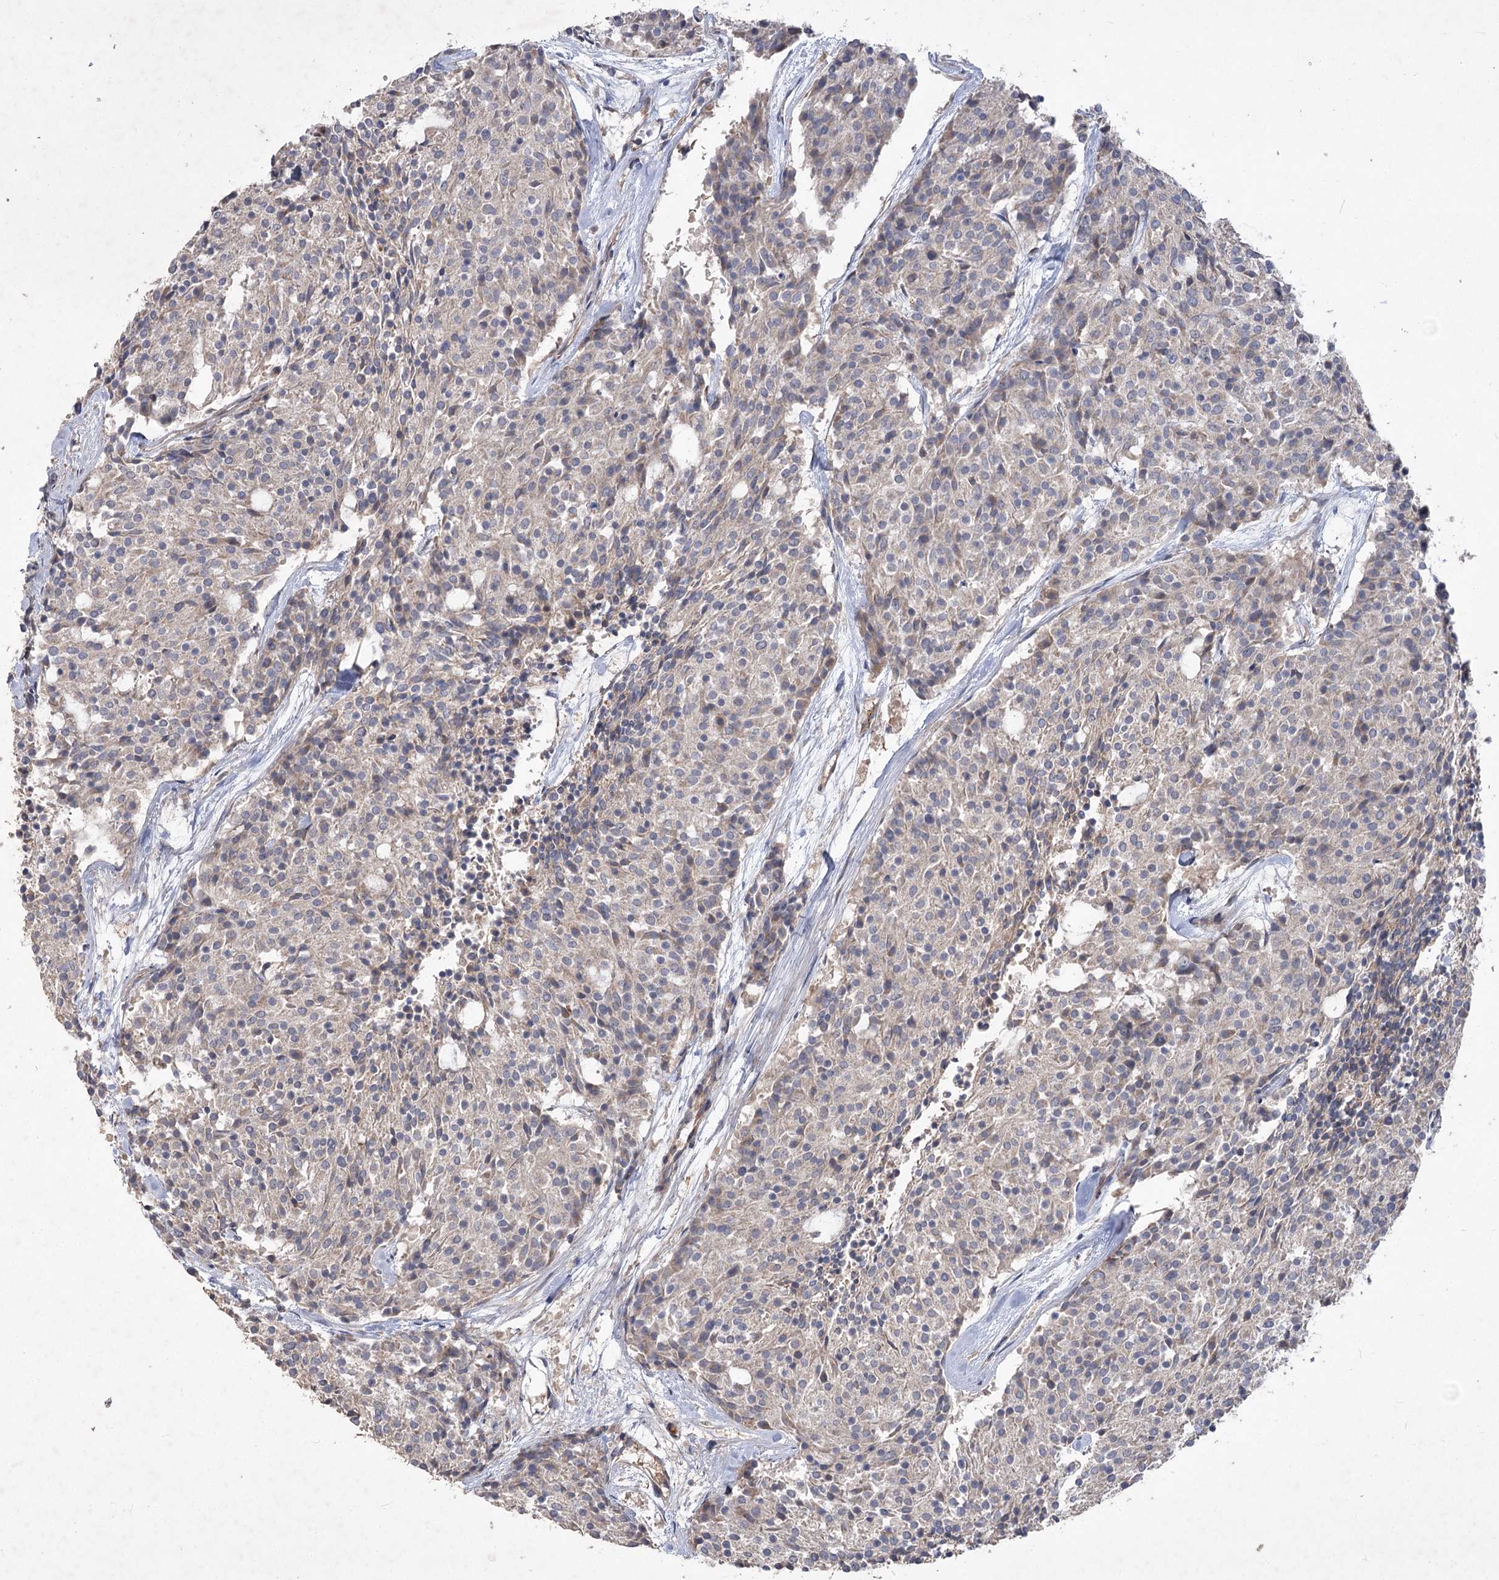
{"staining": {"intensity": "negative", "quantity": "none", "location": "none"}, "tissue": "carcinoid", "cell_type": "Tumor cells", "image_type": "cancer", "snomed": [{"axis": "morphology", "description": "Carcinoid, malignant, NOS"}, {"axis": "topography", "description": "Pancreas"}], "caption": "A histopathology image of carcinoid (malignant) stained for a protein demonstrates no brown staining in tumor cells.", "gene": "RIN2", "patient": {"sex": "female", "age": 54}}